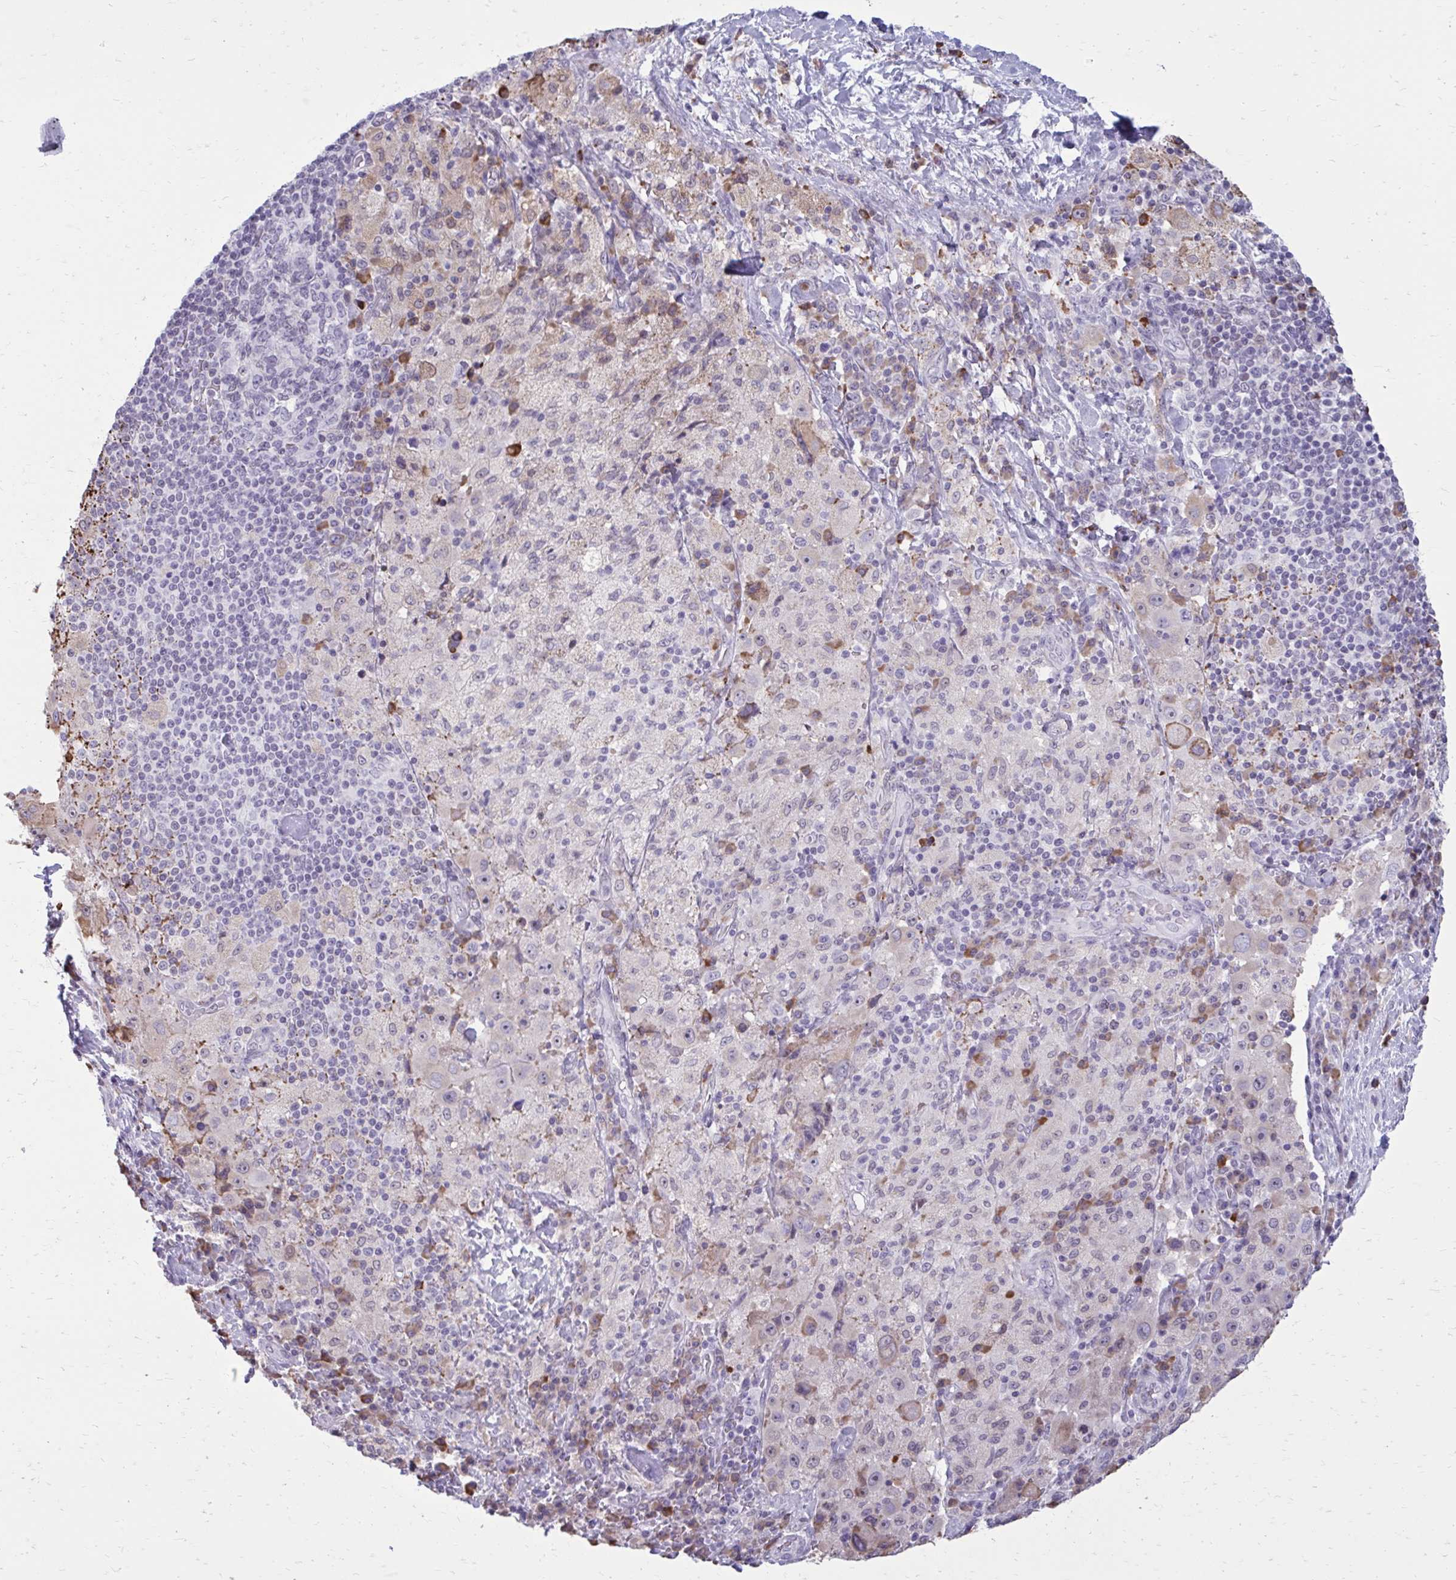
{"staining": {"intensity": "moderate", "quantity": "25%-75%", "location": "nuclear"}, "tissue": "melanoma", "cell_type": "Tumor cells", "image_type": "cancer", "snomed": [{"axis": "morphology", "description": "Malignant melanoma, Metastatic site"}, {"axis": "topography", "description": "Lymph node"}], "caption": "DAB (3,3'-diaminobenzidine) immunohistochemical staining of melanoma shows moderate nuclear protein positivity in about 25%-75% of tumor cells.", "gene": "PROSER1", "patient": {"sex": "male", "age": 62}}